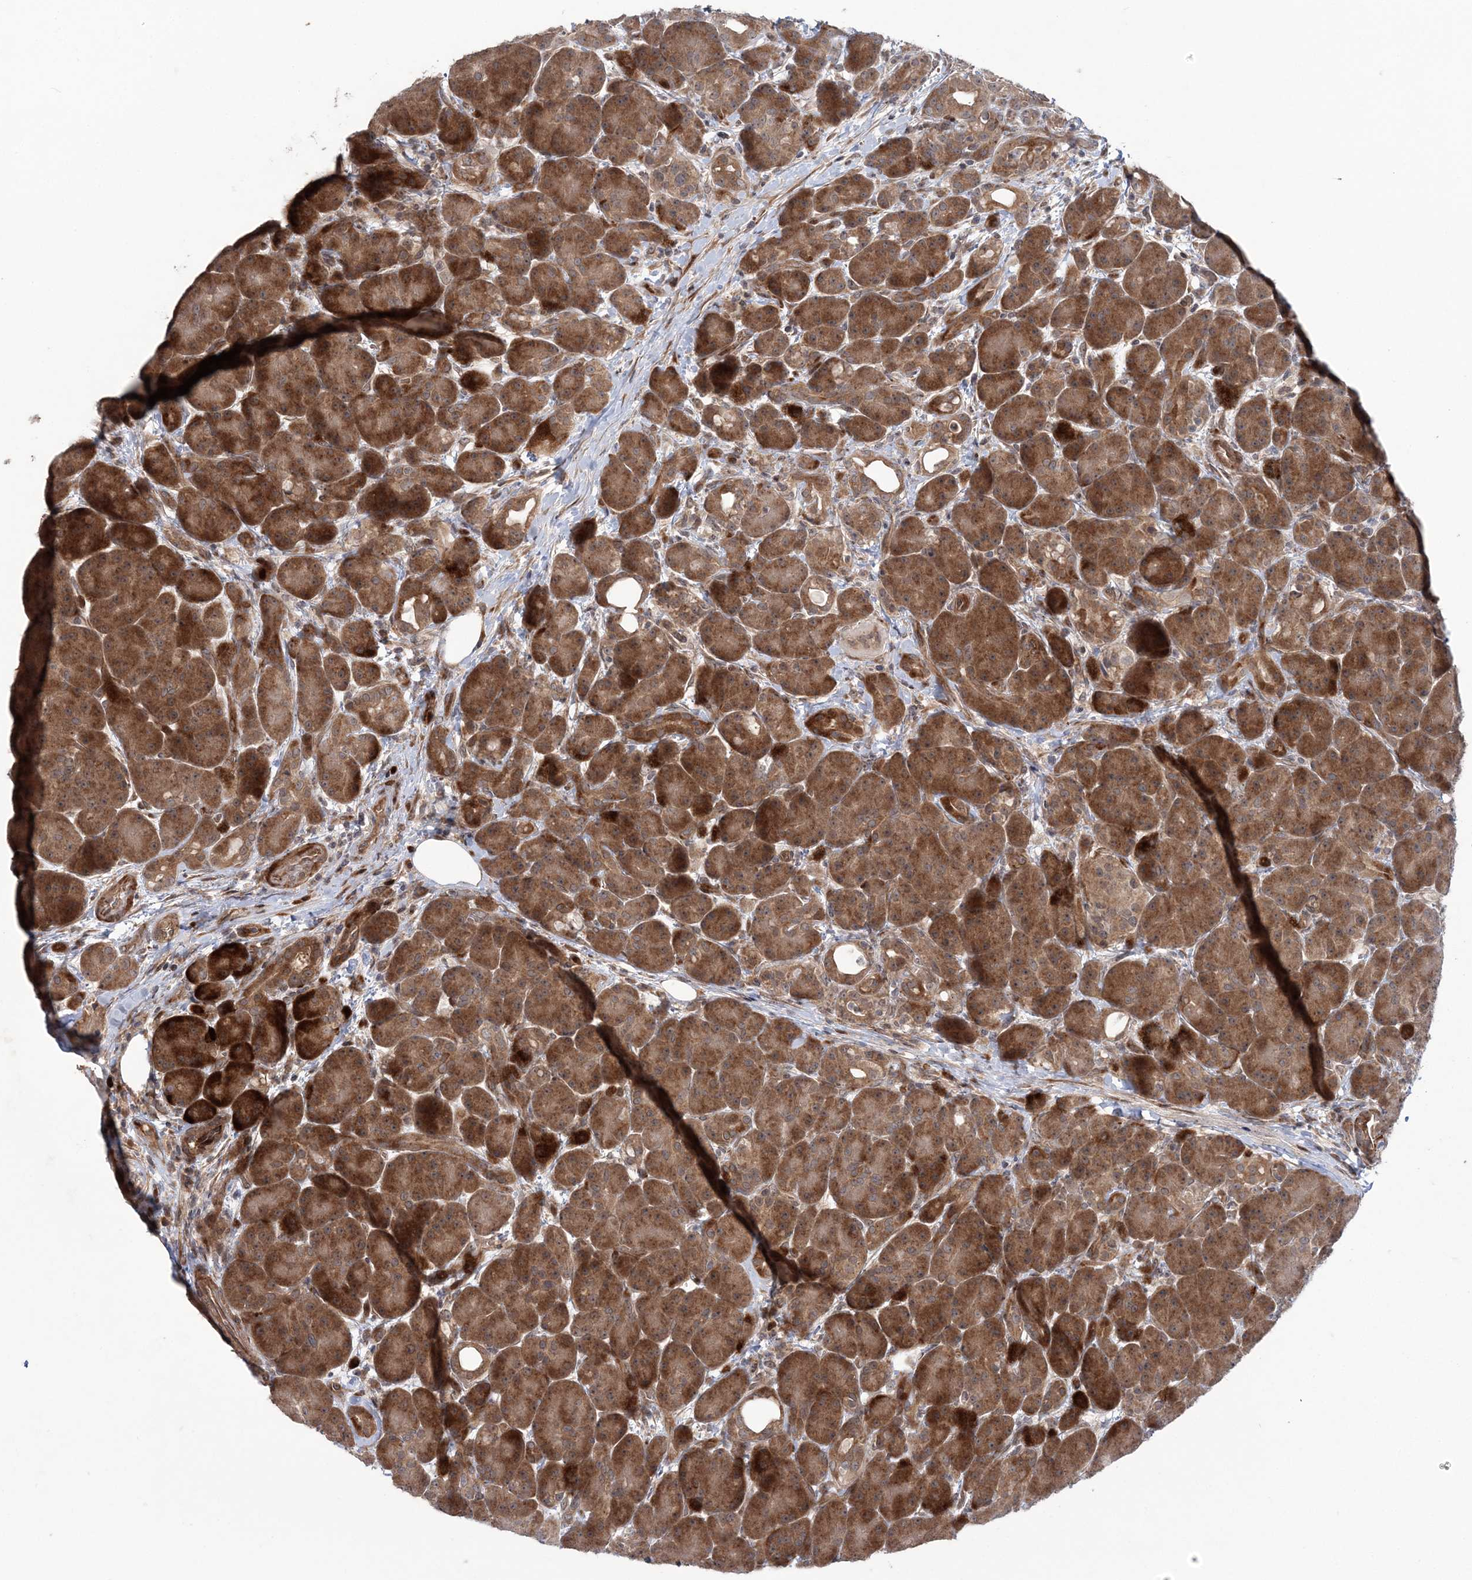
{"staining": {"intensity": "strong", "quantity": ">75%", "location": "cytoplasmic/membranous"}, "tissue": "pancreas", "cell_type": "Exocrine glandular cells", "image_type": "normal", "snomed": [{"axis": "morphology", "description": "Normal tissue, NOS"}, {"axis": "topography", "description": "Pancreas"}], "caption": "An immunohistochemistry (IHC) histopathology image of unremarkable tissue is shown. Protein staining in brown shows strong cytoplasmic/membranous positivity in pancreas within exocrine glandular cells.", "gene": "UBTD2", "patient": {"sex": "male", "age": 63}}